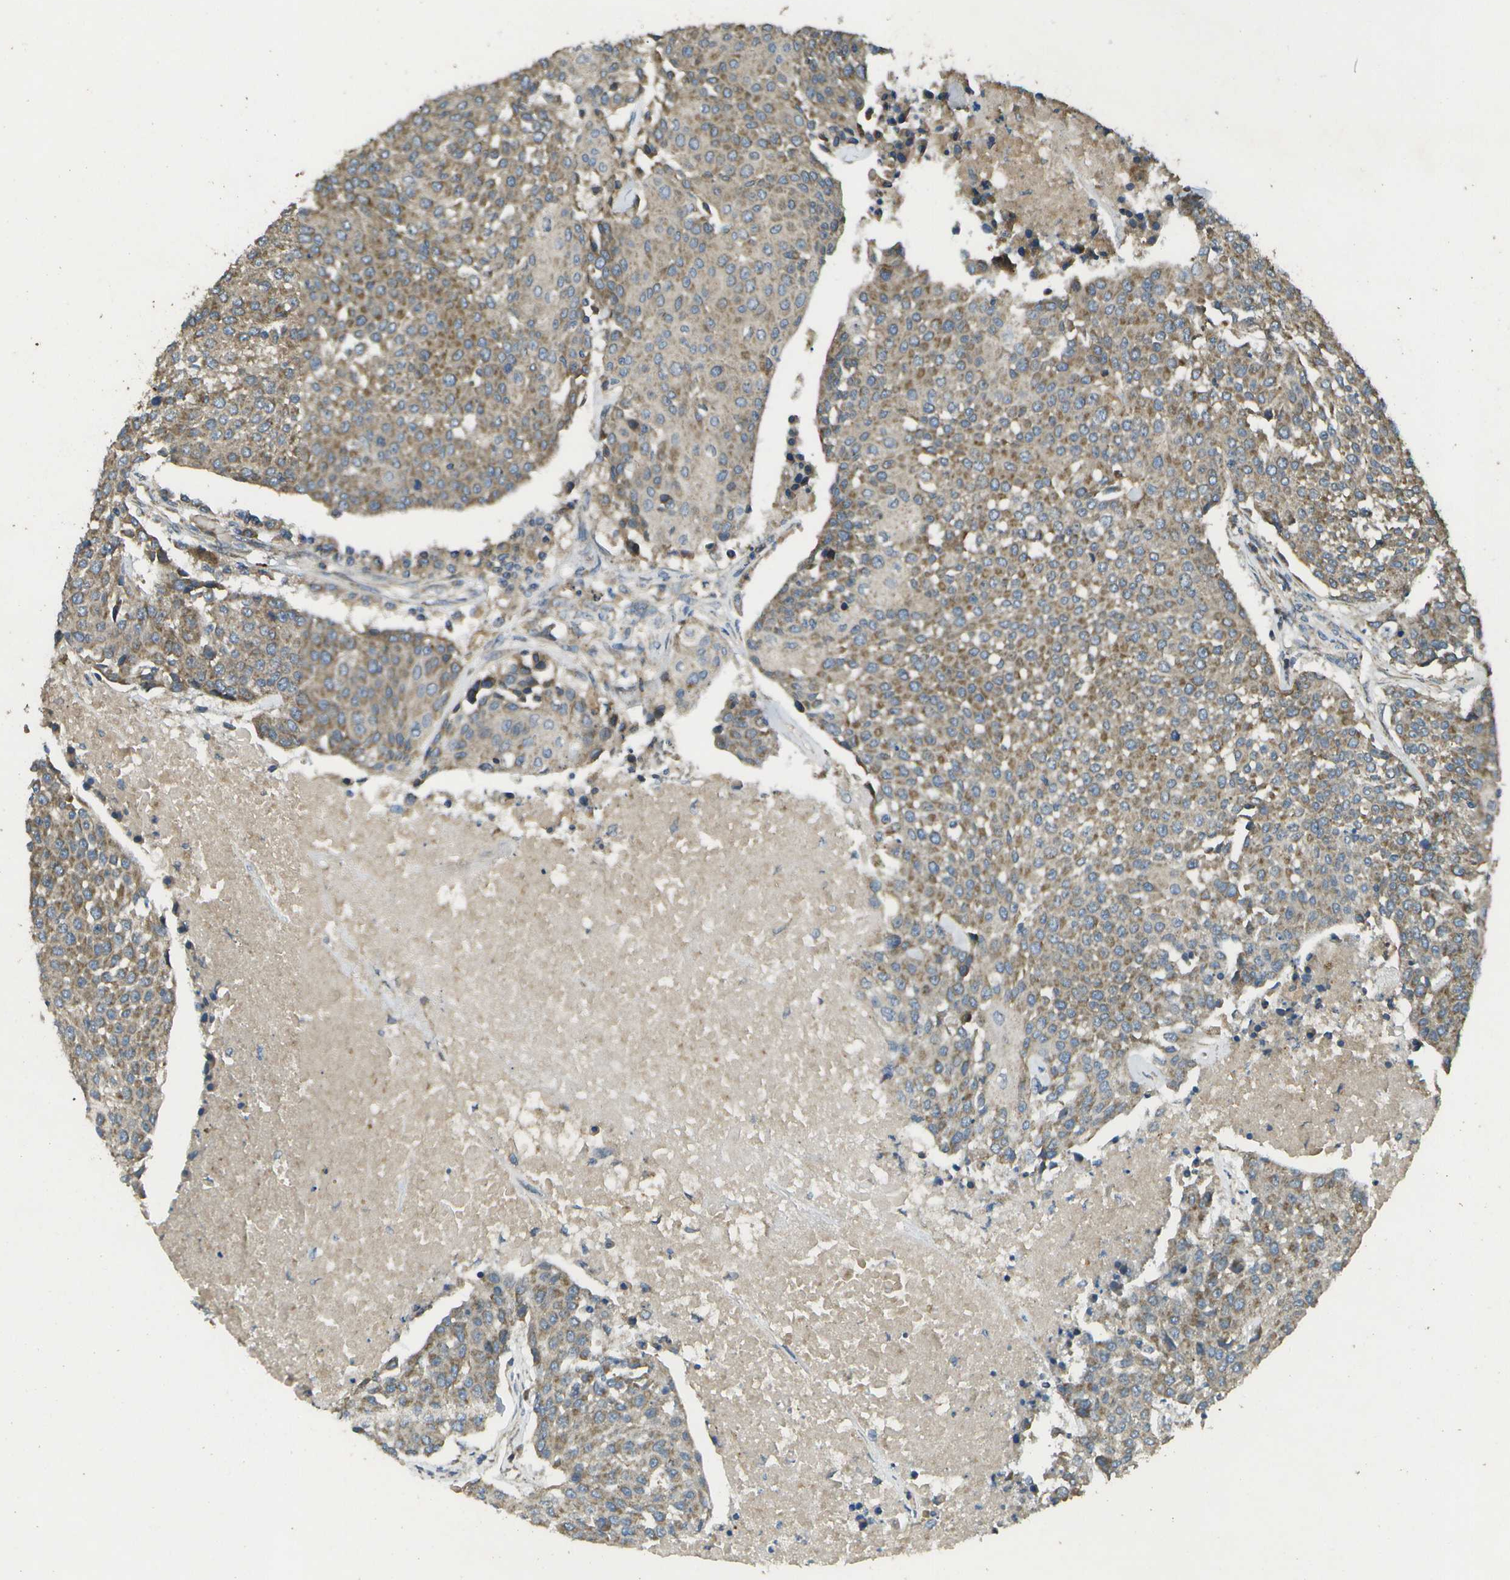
{"staining": {"intensity": "moderate", "quantity": ">75%", "location": "cytoplasmic/membranous"}, "tissue": "urothelial cancer", "cell_type": "Tumor cells", "image_type": "cancer", "snomed": [{"axis": "morphology", "description": "Urothelial carcinoma, High grade"}, {"axis": "topography", "description": "Urinary bladder"}], "caption": "Tumor cells reveal medium levels of moderate cytoplasmic/membranous staining in about >75% of cells in human urothelial carcinoma (high-grade).", "gene": "HFE", "patient": {"sex": "female", "age": 85}}